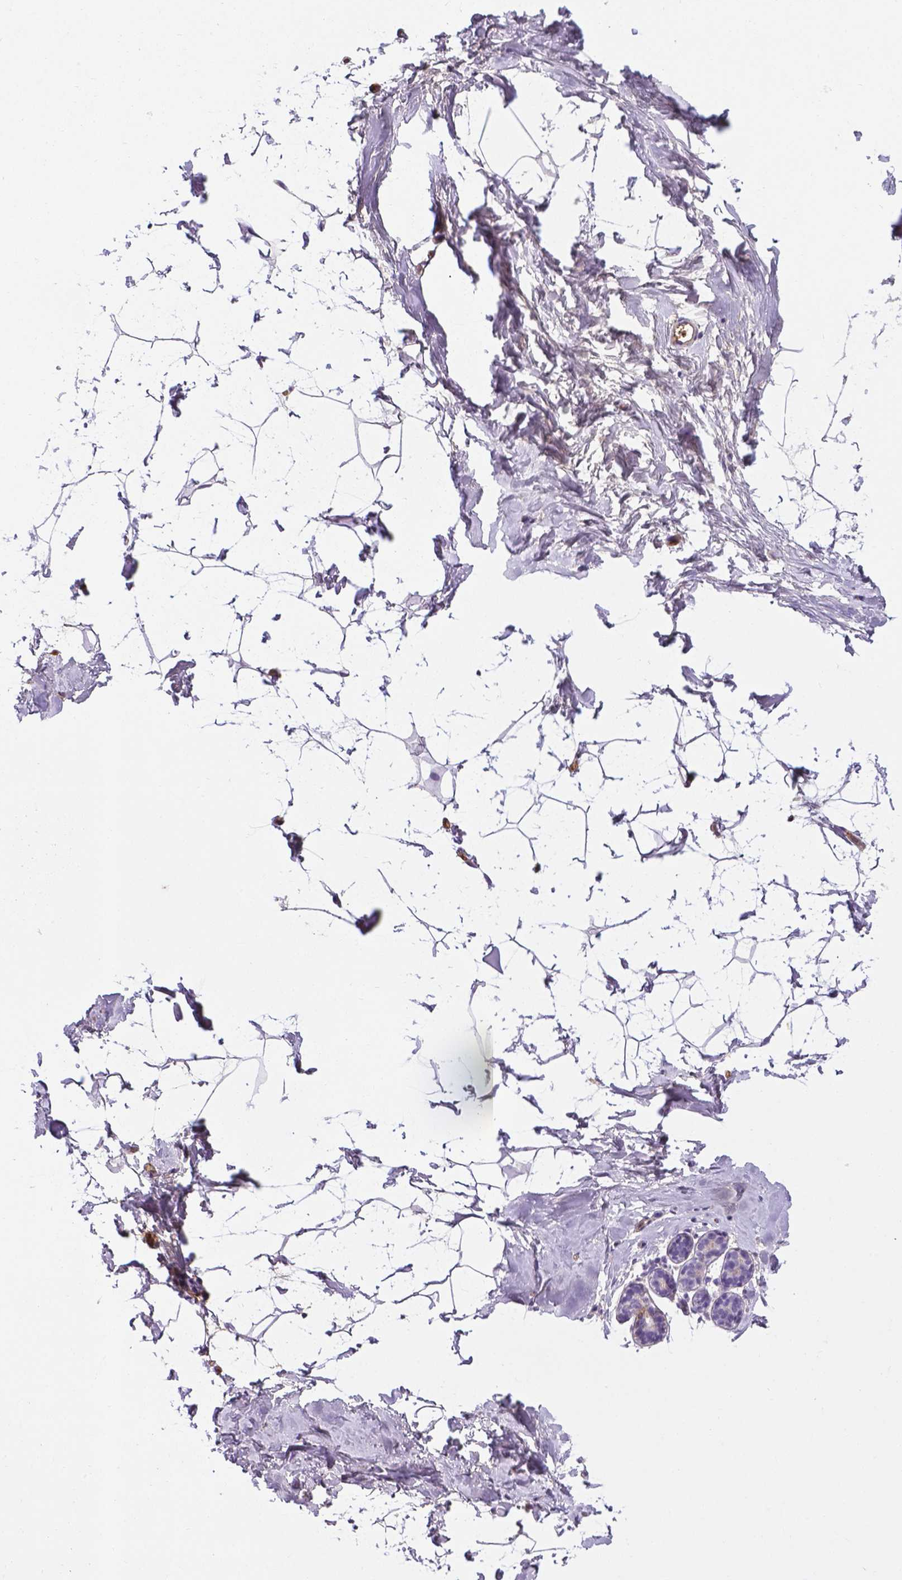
{"staining": {"intensity": "negative", "quantity": "none", "location": "none"}, "tissue": "breast", "cell_type": "Adipocytes", "image_type": "normal", "snomed": [{"axis": "morphology", "description": "Normal tissue, NOS"}, {"axis": "topography", "description": "Breast"}], "caption": "IHC of normal breast reveals no expression in adipocytes.", "gene": "APOE", "patient": {"sex": "female", "age": 32}}